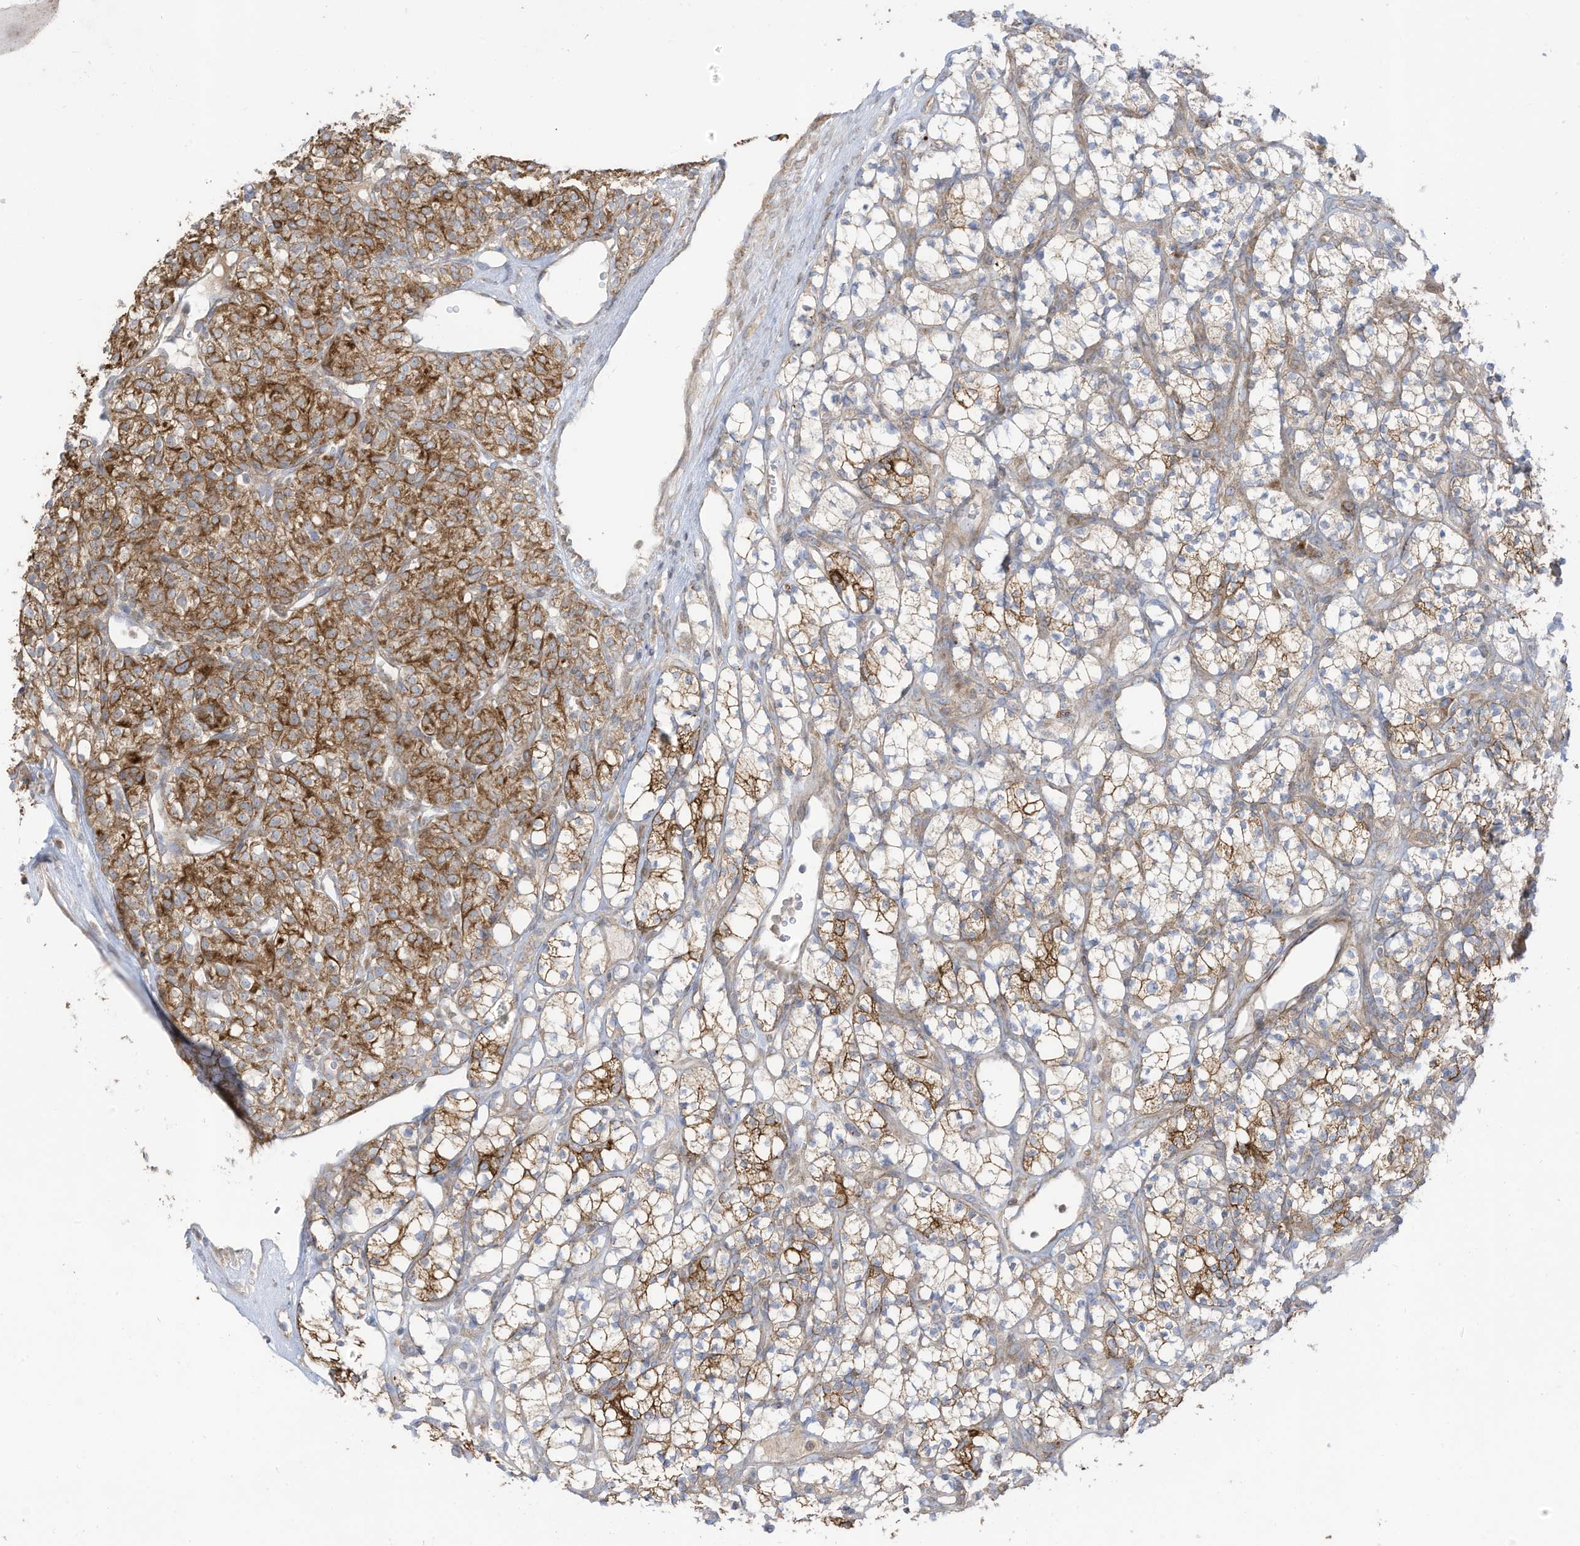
{"staining": {"intensity": "strong", "quantity": "<25%", "location": "cytoplasmic/membranous"}, "tissue": "renal cancer", "cell_type": "Tumor cells", "image_type": "cancer", "snomed": [{"axis": "morphology", "description": "Adenocarcinoma, NOS"}, {"axis": "topography", "description": "Kidney"}], "caption": "Immunohistochemical staining of renal adenocarcinoma reveals strong cytoplasmic/membranous protein staining in approximately <25% of tumor cells.", "gene": "CGAS", "patient": {"sex": "male", "age": 77}}